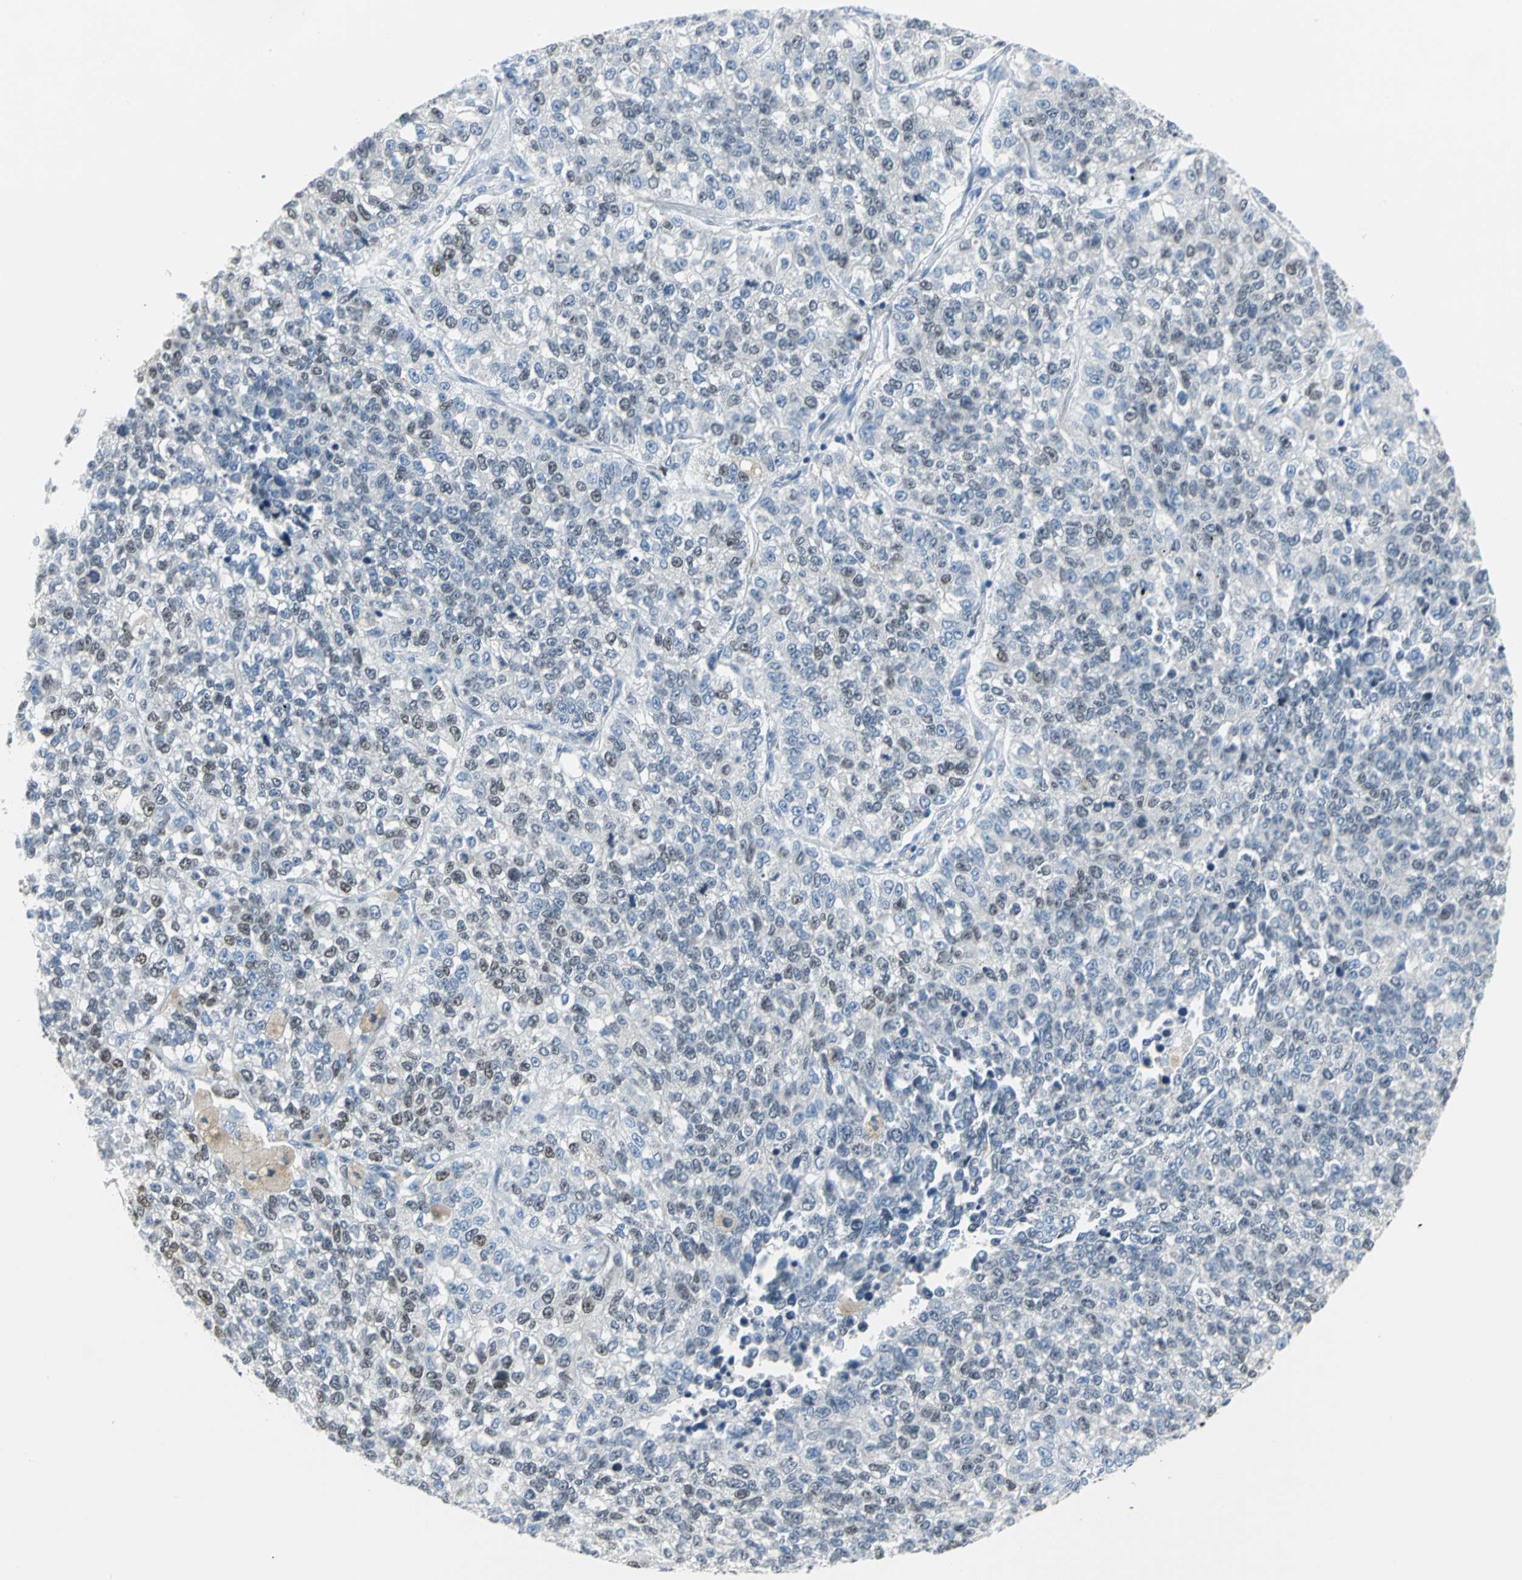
{"staining": {"intensity": "weak", "quantity": "<25%", "location": "nuclear"}, "tissue": "lung cancer", "cell_type": "Tumor cells", "image_type": "cancer", "snomed": [{"axis": "morphology", "description": "Adenocarcinoma, NOS"}, {"axis": "topography", "description": "Lung"}], "caption": "DAB immunohistochemical staining of human adenocarcinoma (lung) displays no significant positivity in tumor cells.", "gene": "MCM4", "patient": {"sex": "male", "age": 49}}